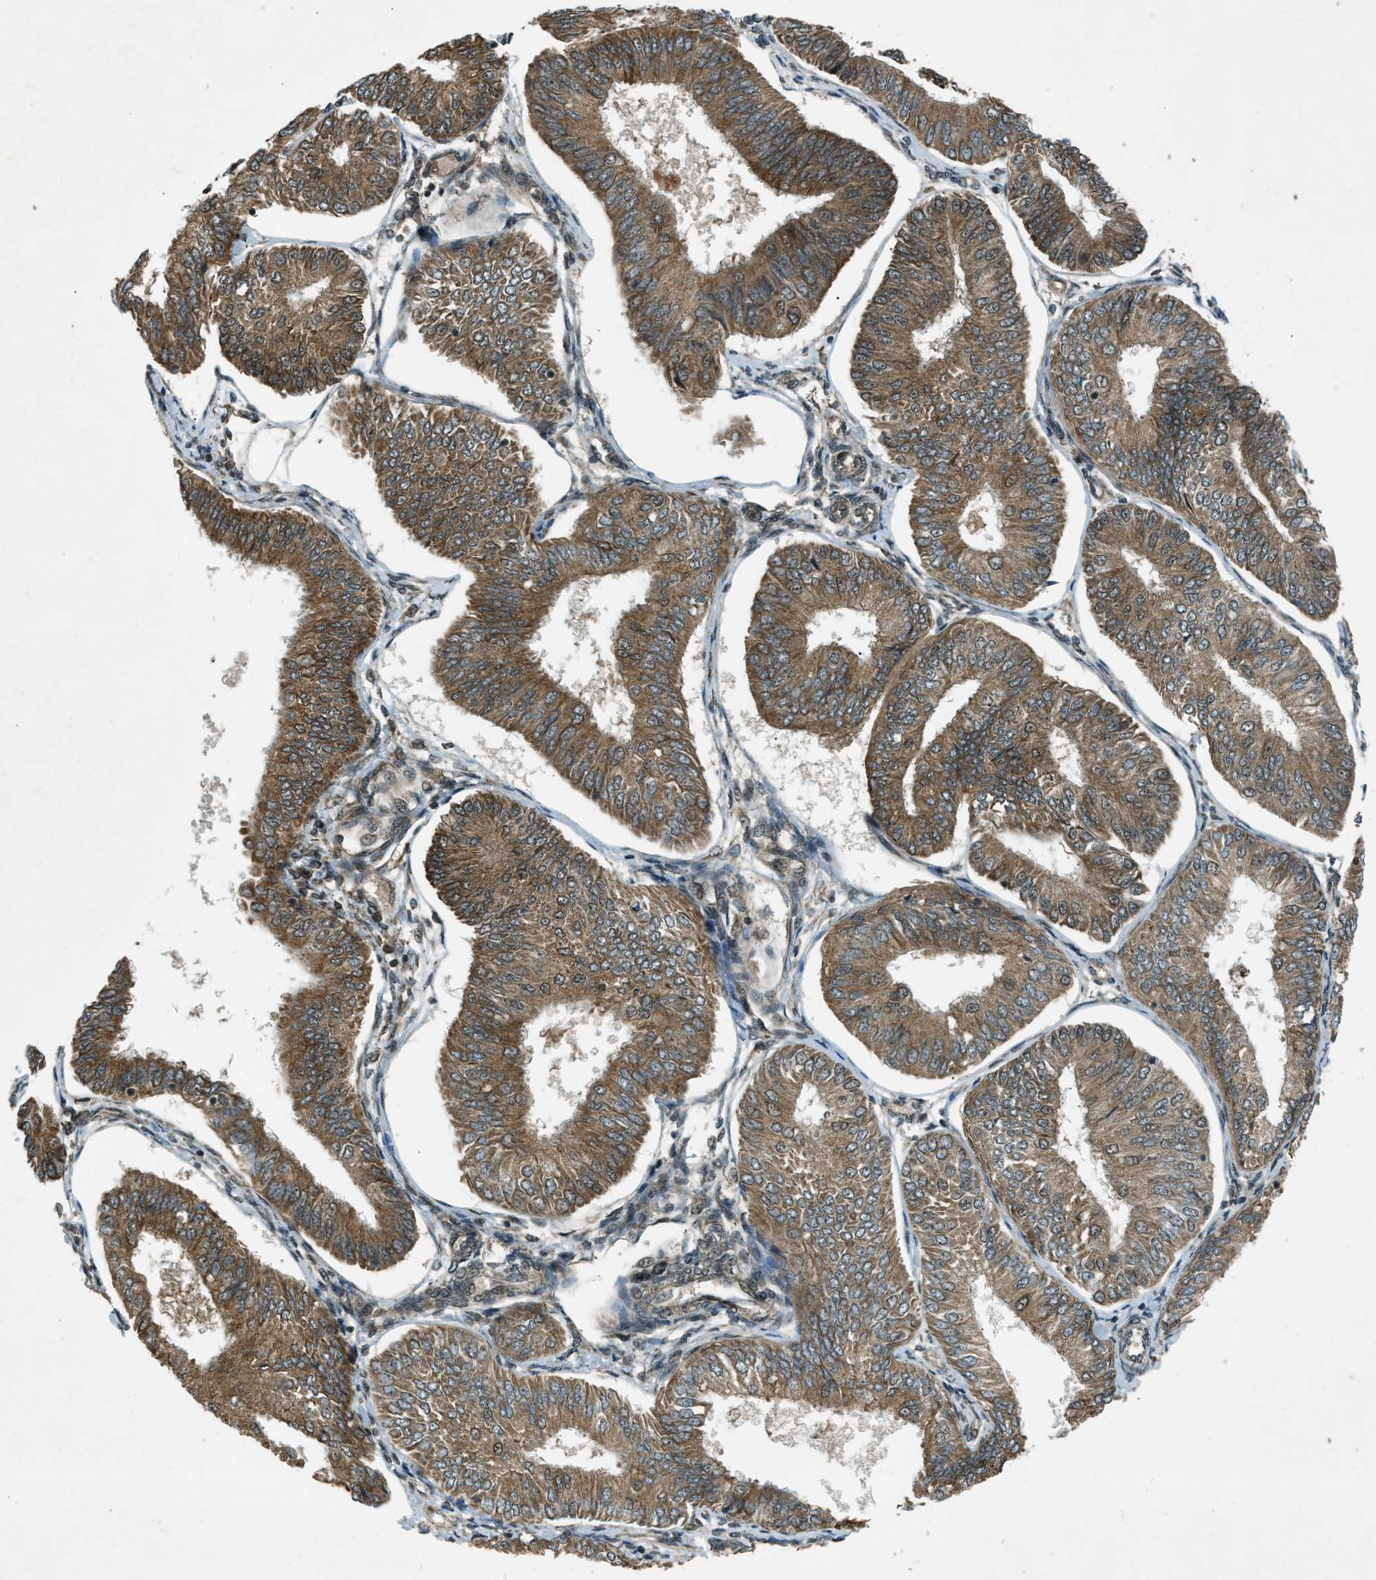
{"staining": {"intensity": "moderate", "quantity": ">75%", "location": "cytoplasmic/membranous"}, "tissue": "endometrial cancer", "cell_type": "Tumor cells", "image_type": "cancer", "snomed": [{"axis": "morphology", "description": "Adenocarcinoma, NOS"}, {"axis": "topography", "description": "Endometrium"}], "caption": "Protein expression analysis of human endometrial cancer (adenocarcinoma) reveals moderate cytoplasmic/membranous staining in about >75% of tumor cells. The staining was performed using DAB (3,3'-diaminobenzidine), with brown indicating positive protein expression. Nuclei are stained blue with hematoxylin.", "gene": "EIF2AK3", "patient": {"sex": "female", "age": 58}}